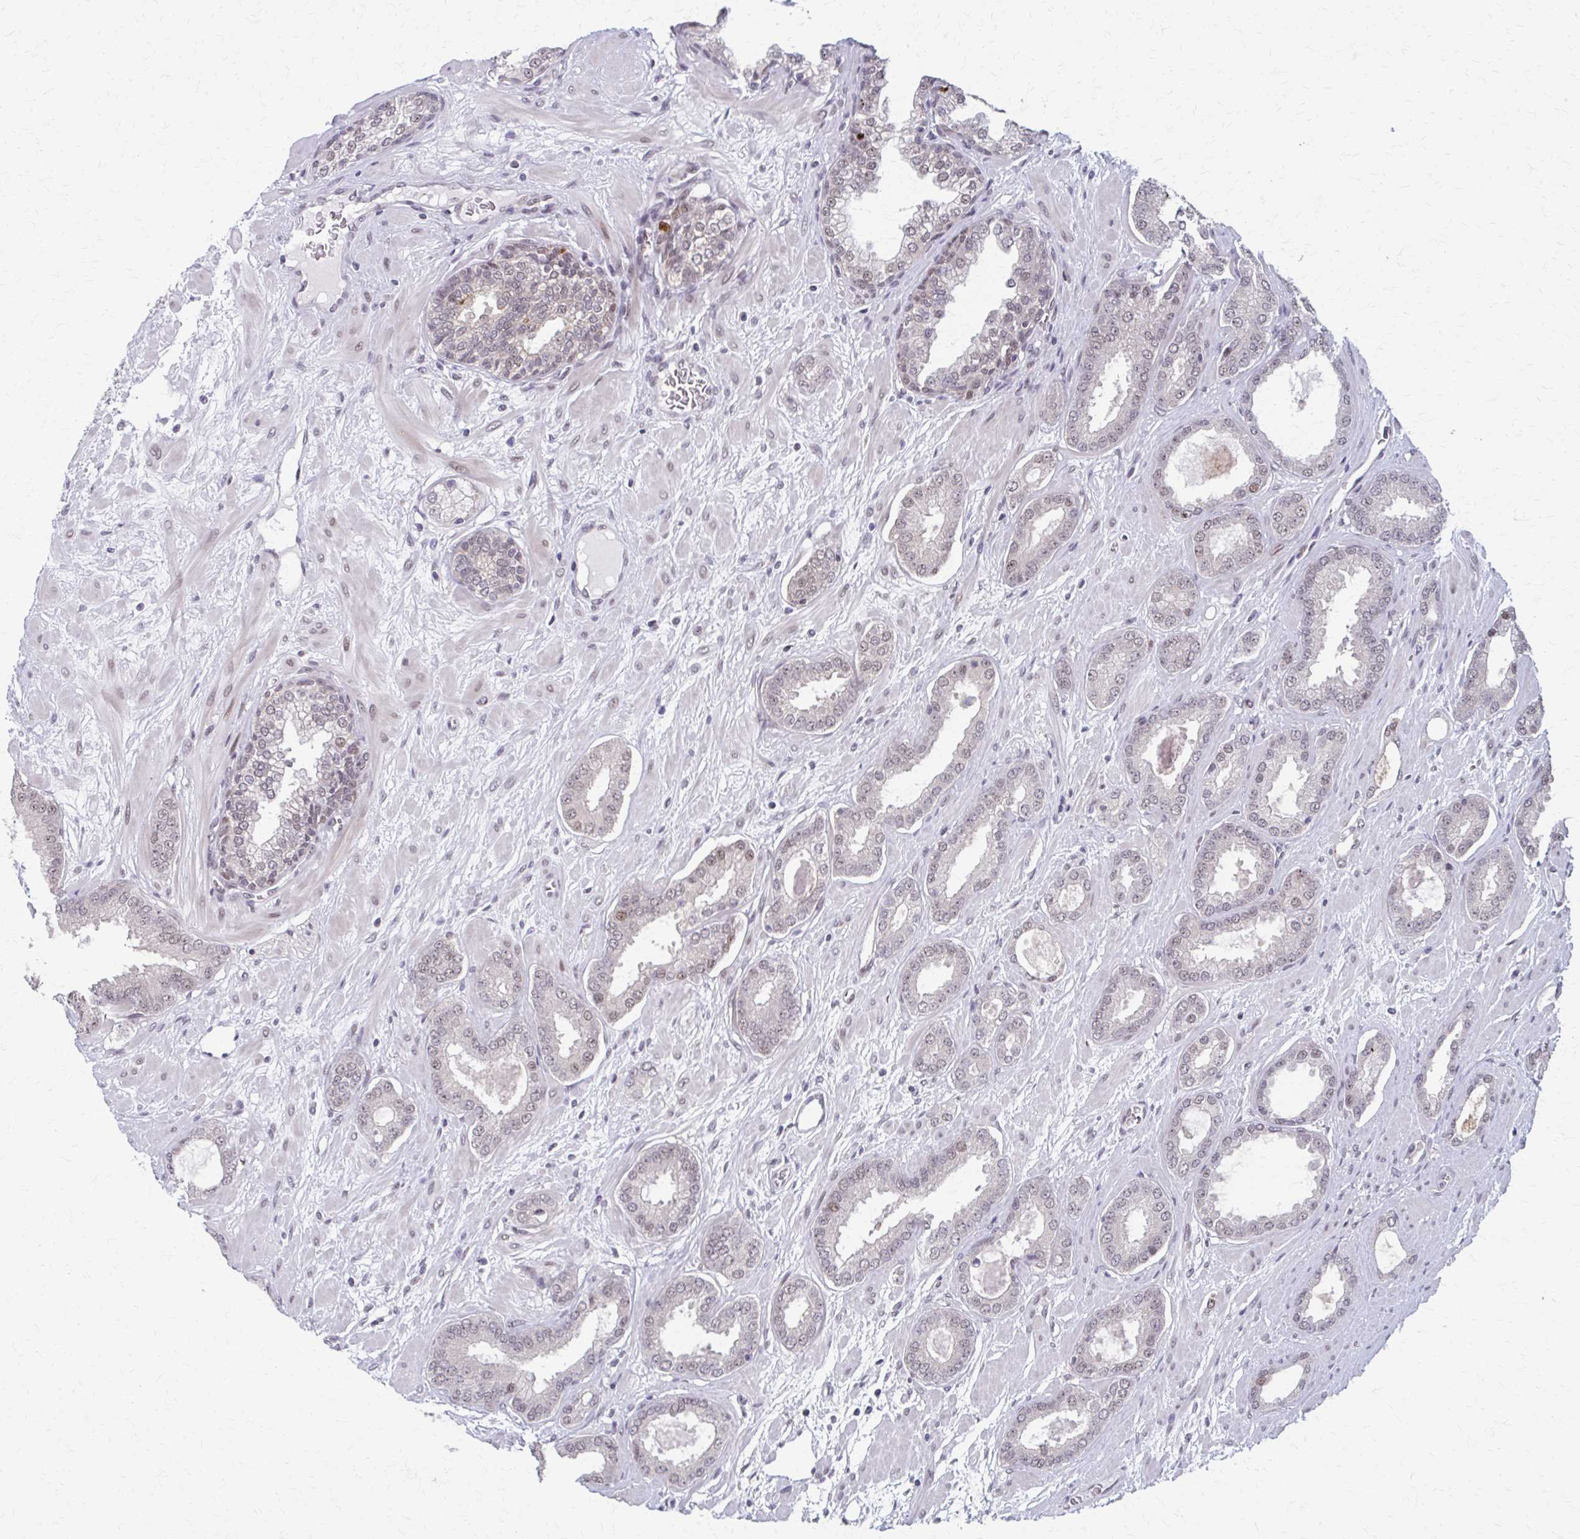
{"staining": {"intensity": "weak", "quantity": "25%-75%", "location": "nuclear"}, "tissue": "prostate cancer", "cell_type": "Tumor cells", "image_type": "cancer", "snomed": [{"axis": "morphology", "description": "Adenocarcinoma, High grade"}, {"axis": "topography", "description": "Prostate"}], "caption": "Human prostate cancer (high-grade adenocarcinoma) stained with a brown dye reveals weak nuclear positive staining in approximately 25%-75% of tumor cells.", "gene": "SETBP1", "patient": {"sex": "male", "age": 58}}